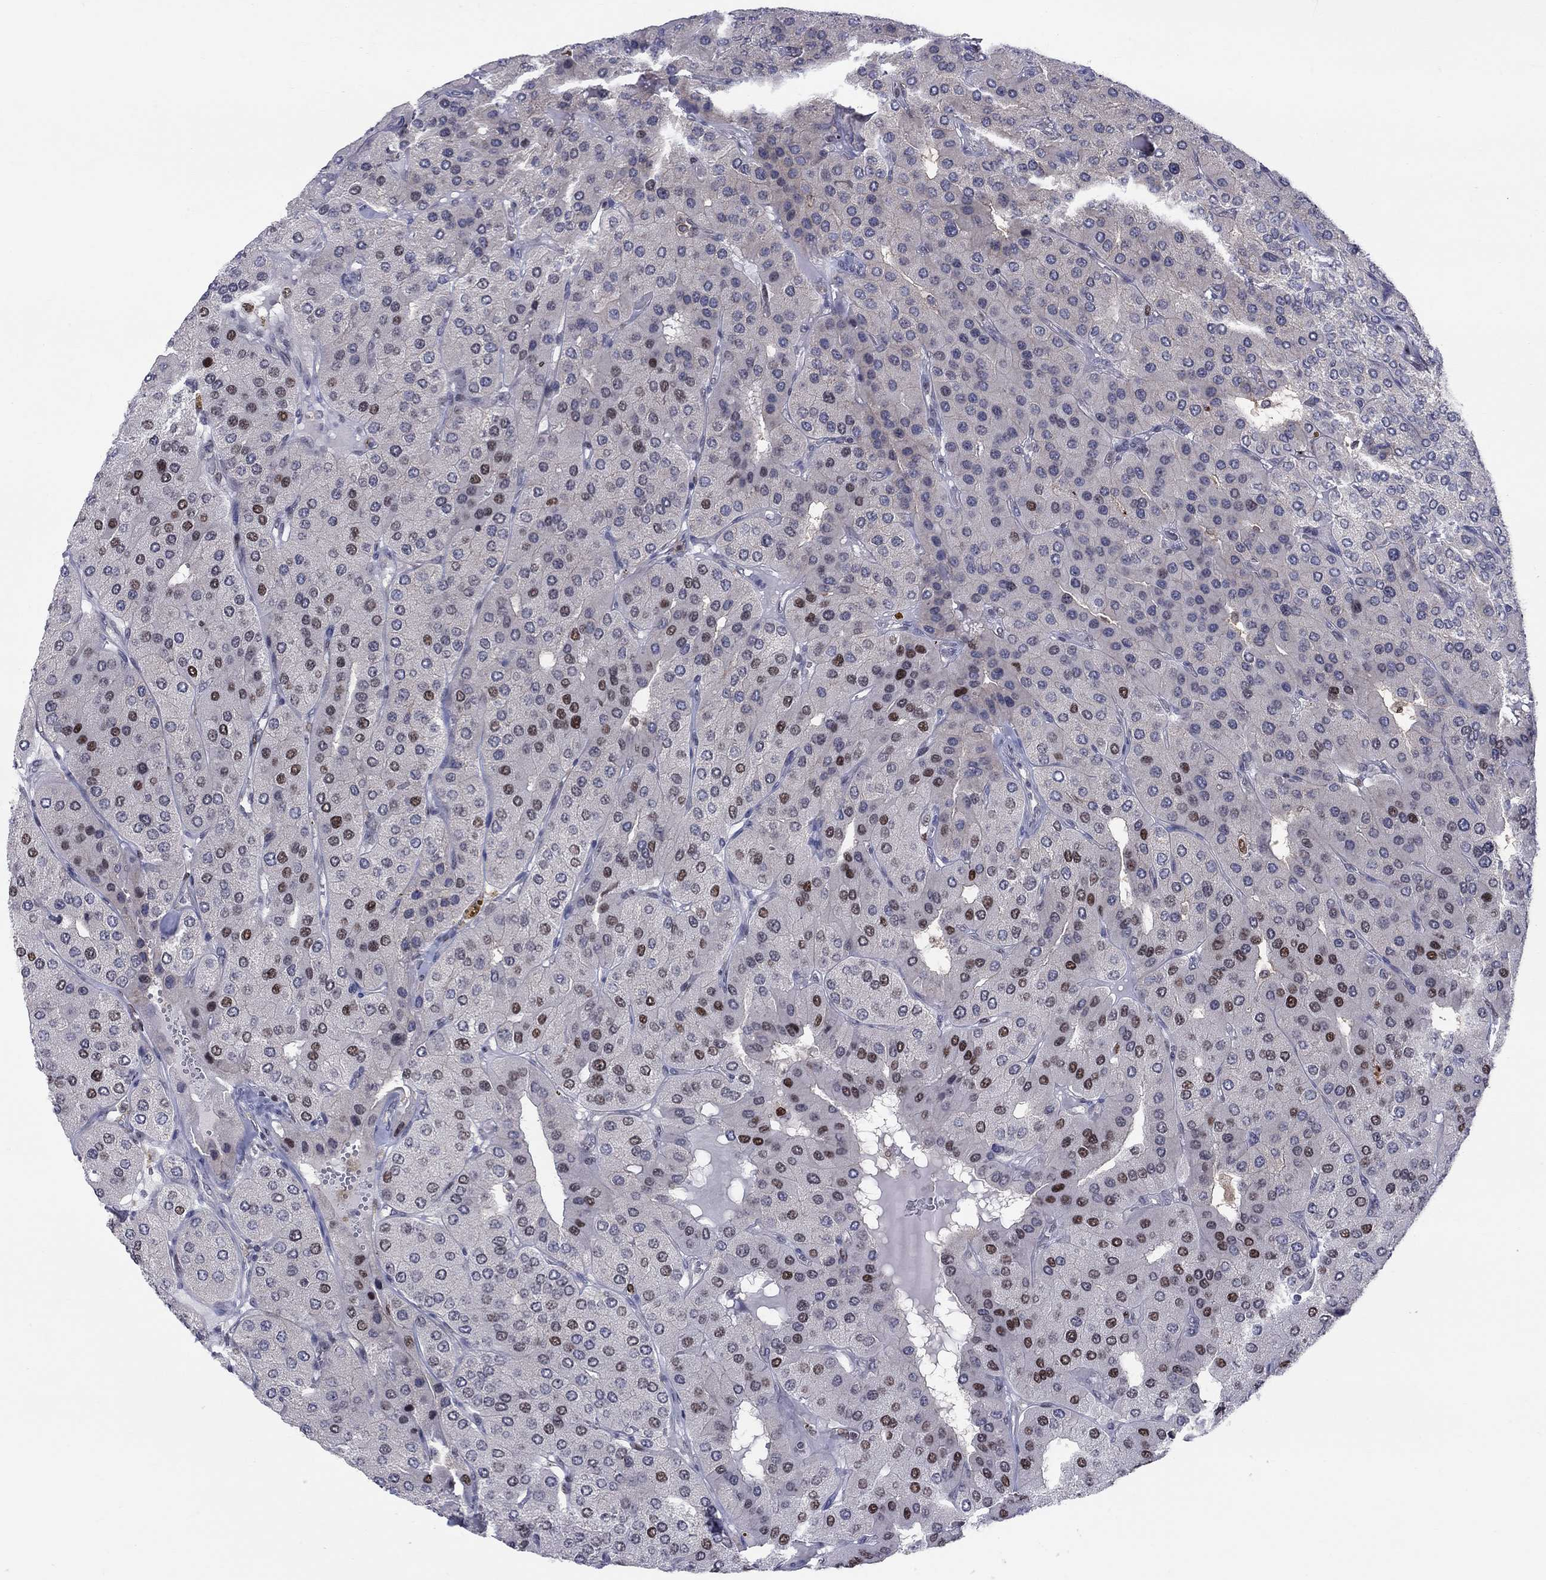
{"staining": {"intensity": "strong", "quantity": "<25%", "location": "nuclear"}, "tissue": "parathyroid gland", "cell_type": "Glandular cells", "image_type": "normal", "snomed": [{"axis": "morphology", "description": "Normal tissue, NOS"}, {"axis": "morphology", "description": "Adenoma, NOS"}, {"axis": "topography", "description": "Parathyroid gland"}], "caption": "High-magnification brightfield microscopy of unremarkable parathyroid gland stained with DAB (brown) and counterstained with hematoxylin (blue). glandular cells exhibit strong nuclear staining is appreciated in about<25% of cells.", "gene": "ZNHIT3", "patient": {"sex": "female", "age": 86}}